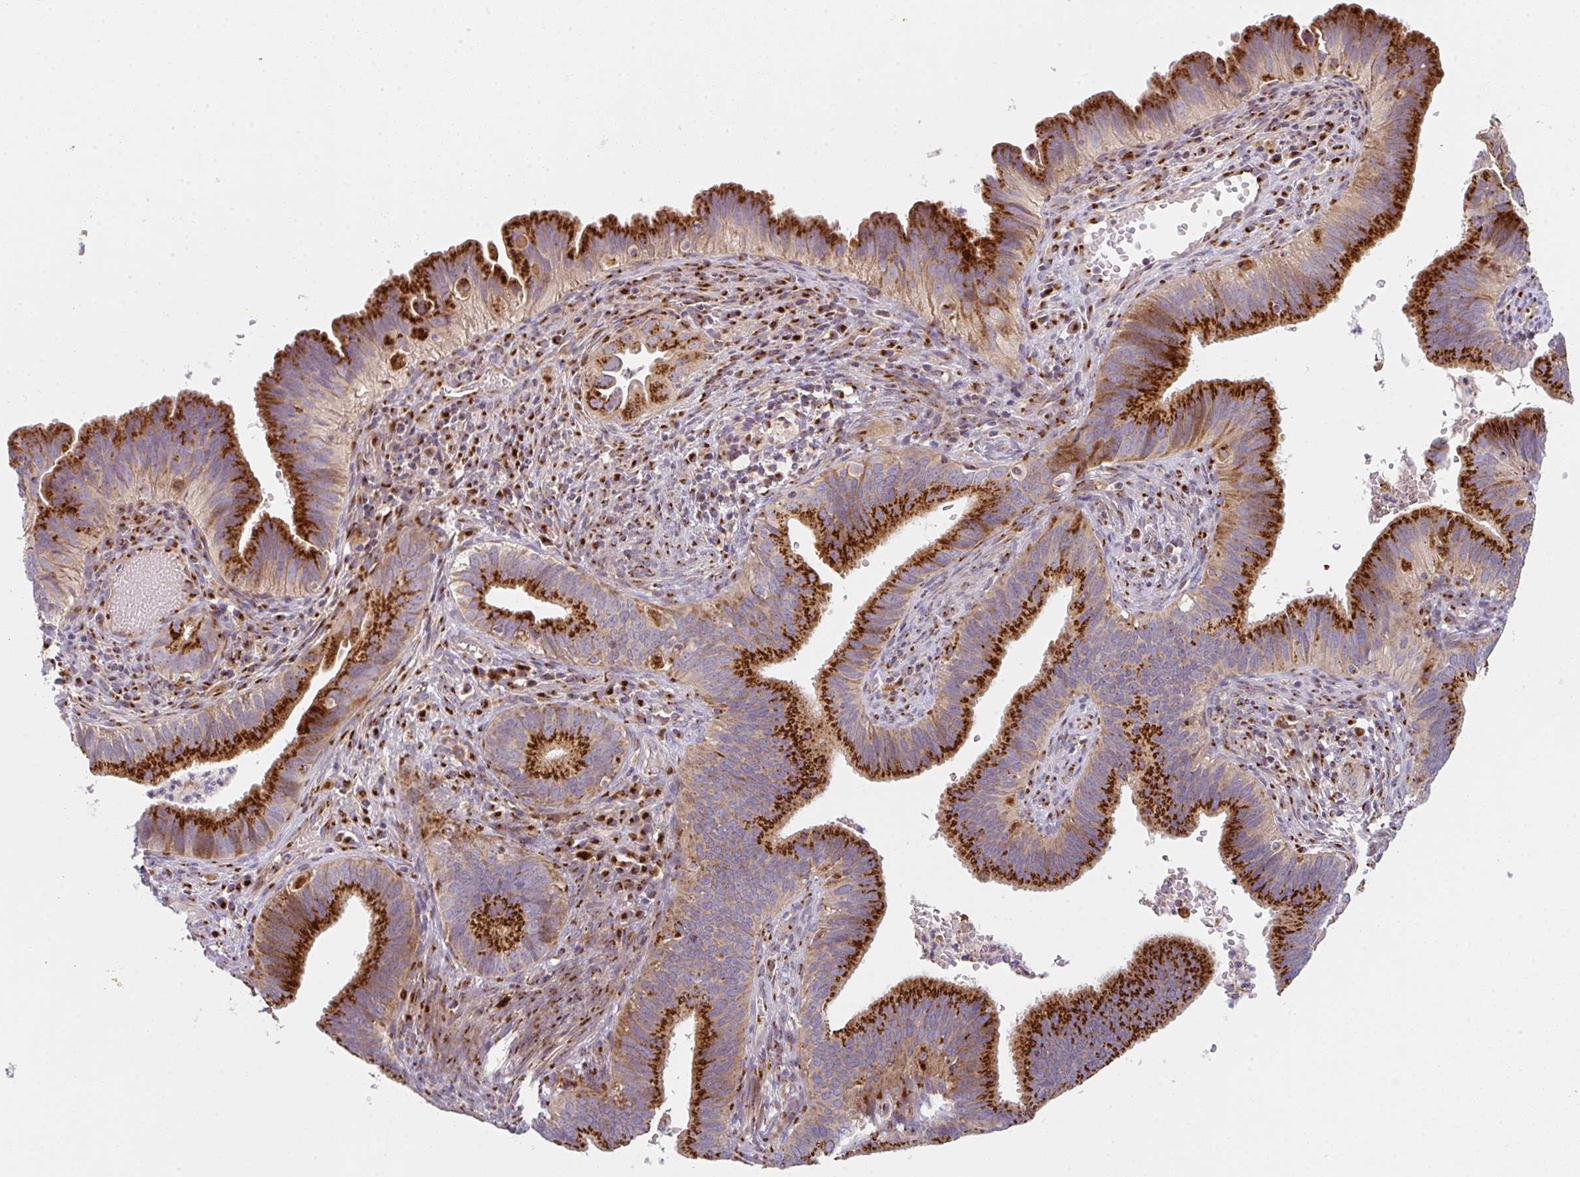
{"staining": {"intensity": "strong", "quantity": "25%-75%", "location": "cytoplasmic/membranous"}, "tissue": "cervical cancer", "cell_type": "Tumor cells", "image_type": "cancer", "snomed": [{"axis": "morphology", "description": "Adenocarcinoma, NOS"}, {"axis": "topography", "description": "Cervix"}], "caption": "Immunohistochemical staining of cervical cancer displays strong cytoplasmic/membranous protein positivity in about 25%-75% of tumor cells.", "gene": "GVQW3", "patient": {"sex": "female", "age": 42}}